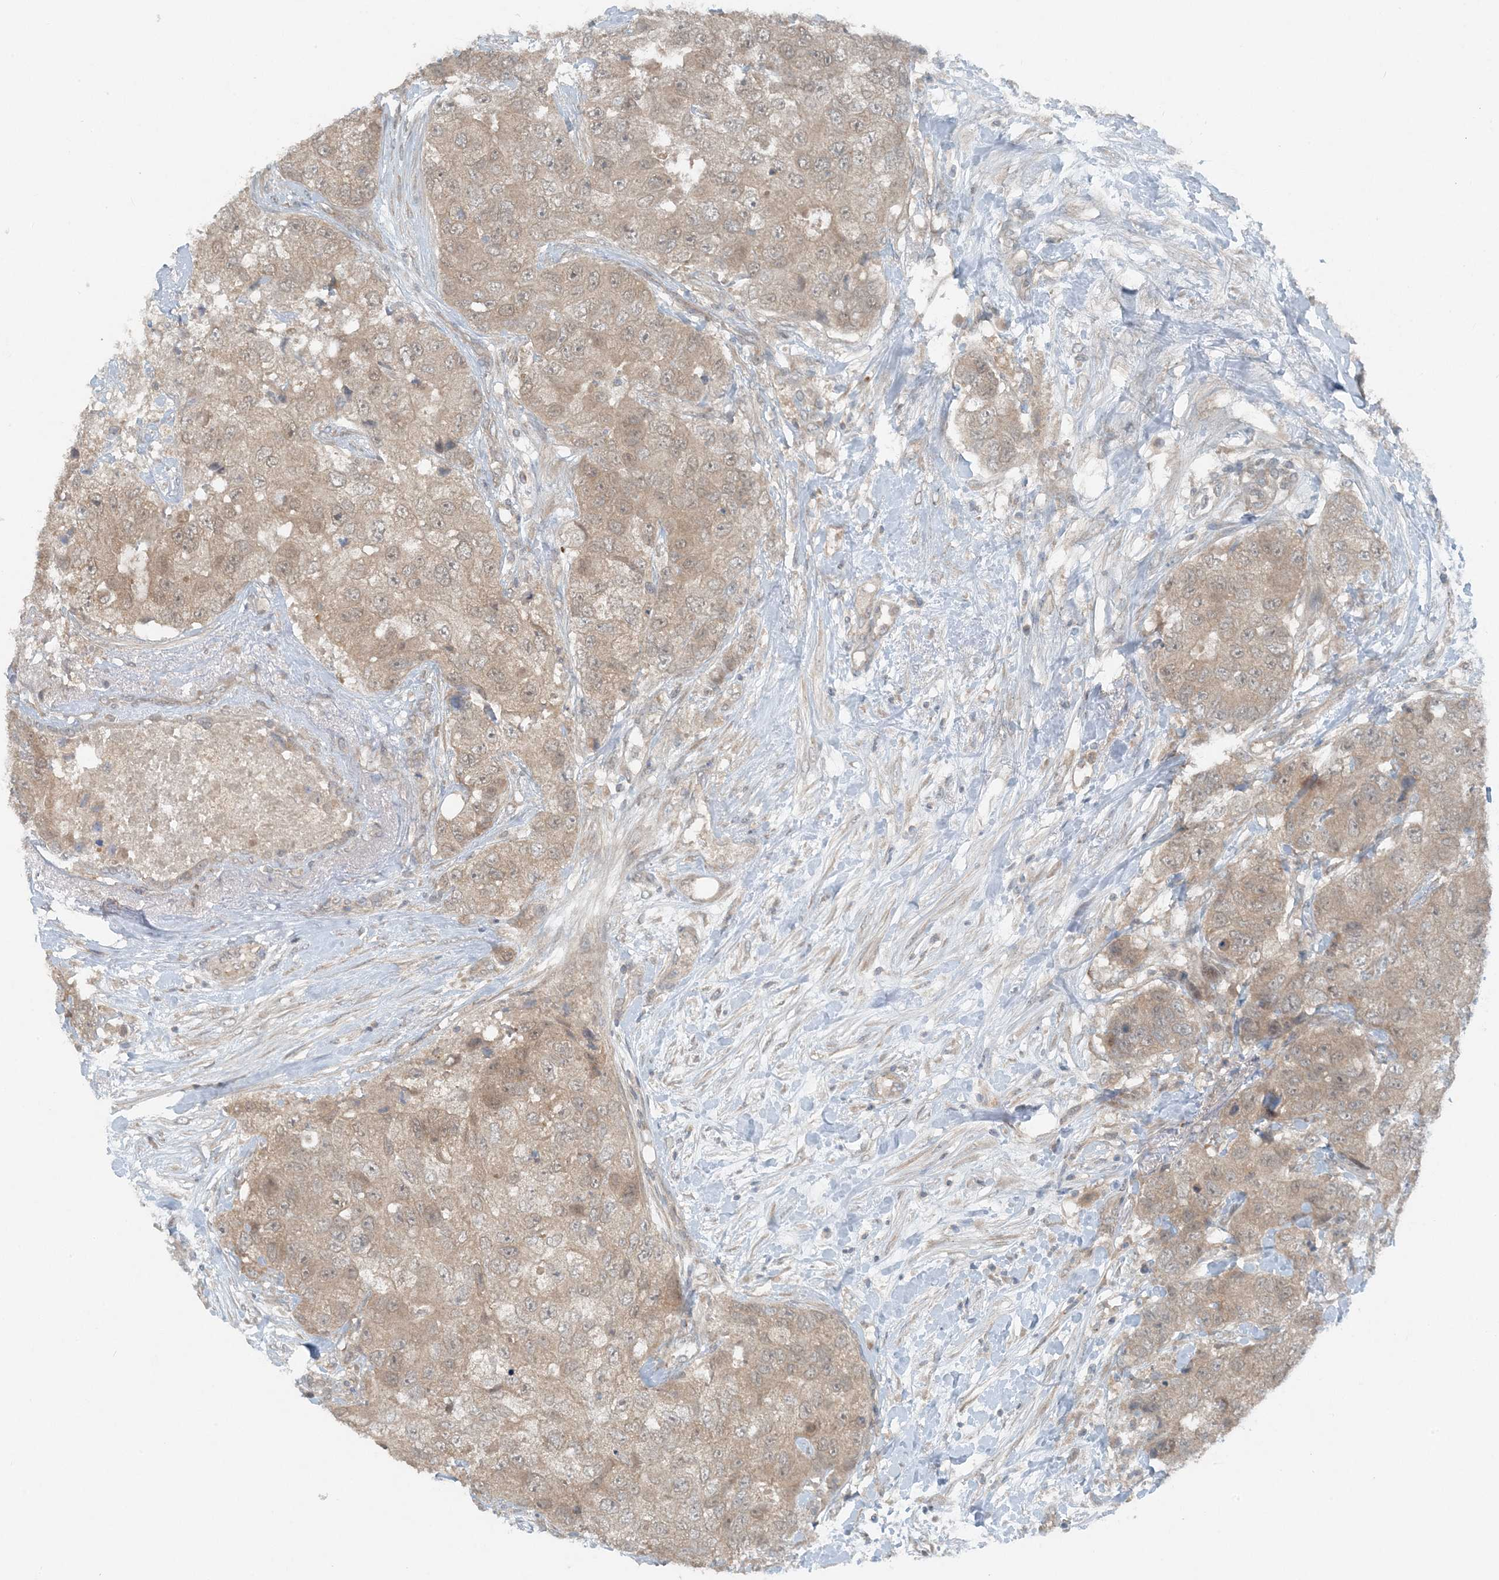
{"staining": {"intensity": "weak", "quantity": ">75%", "location": "cytoplasmic/membranous"}, "tissue": "breast cancer", "cell_type": "Tumor cells", "image_type": "cancer", "snomed": [{"axis": "morphology", "description": "Duct carcinoma"}, {"axis": "topography", "description": "Breast"}], "caption": "This is an image of immunohistochemistry staining of breast invasive ductal carcinoma, which shows weak expression in the cytoplasmic/membranous of tumor cells.", "gene": "MITD1", "patient": {"sex": "female", "age": 62}}